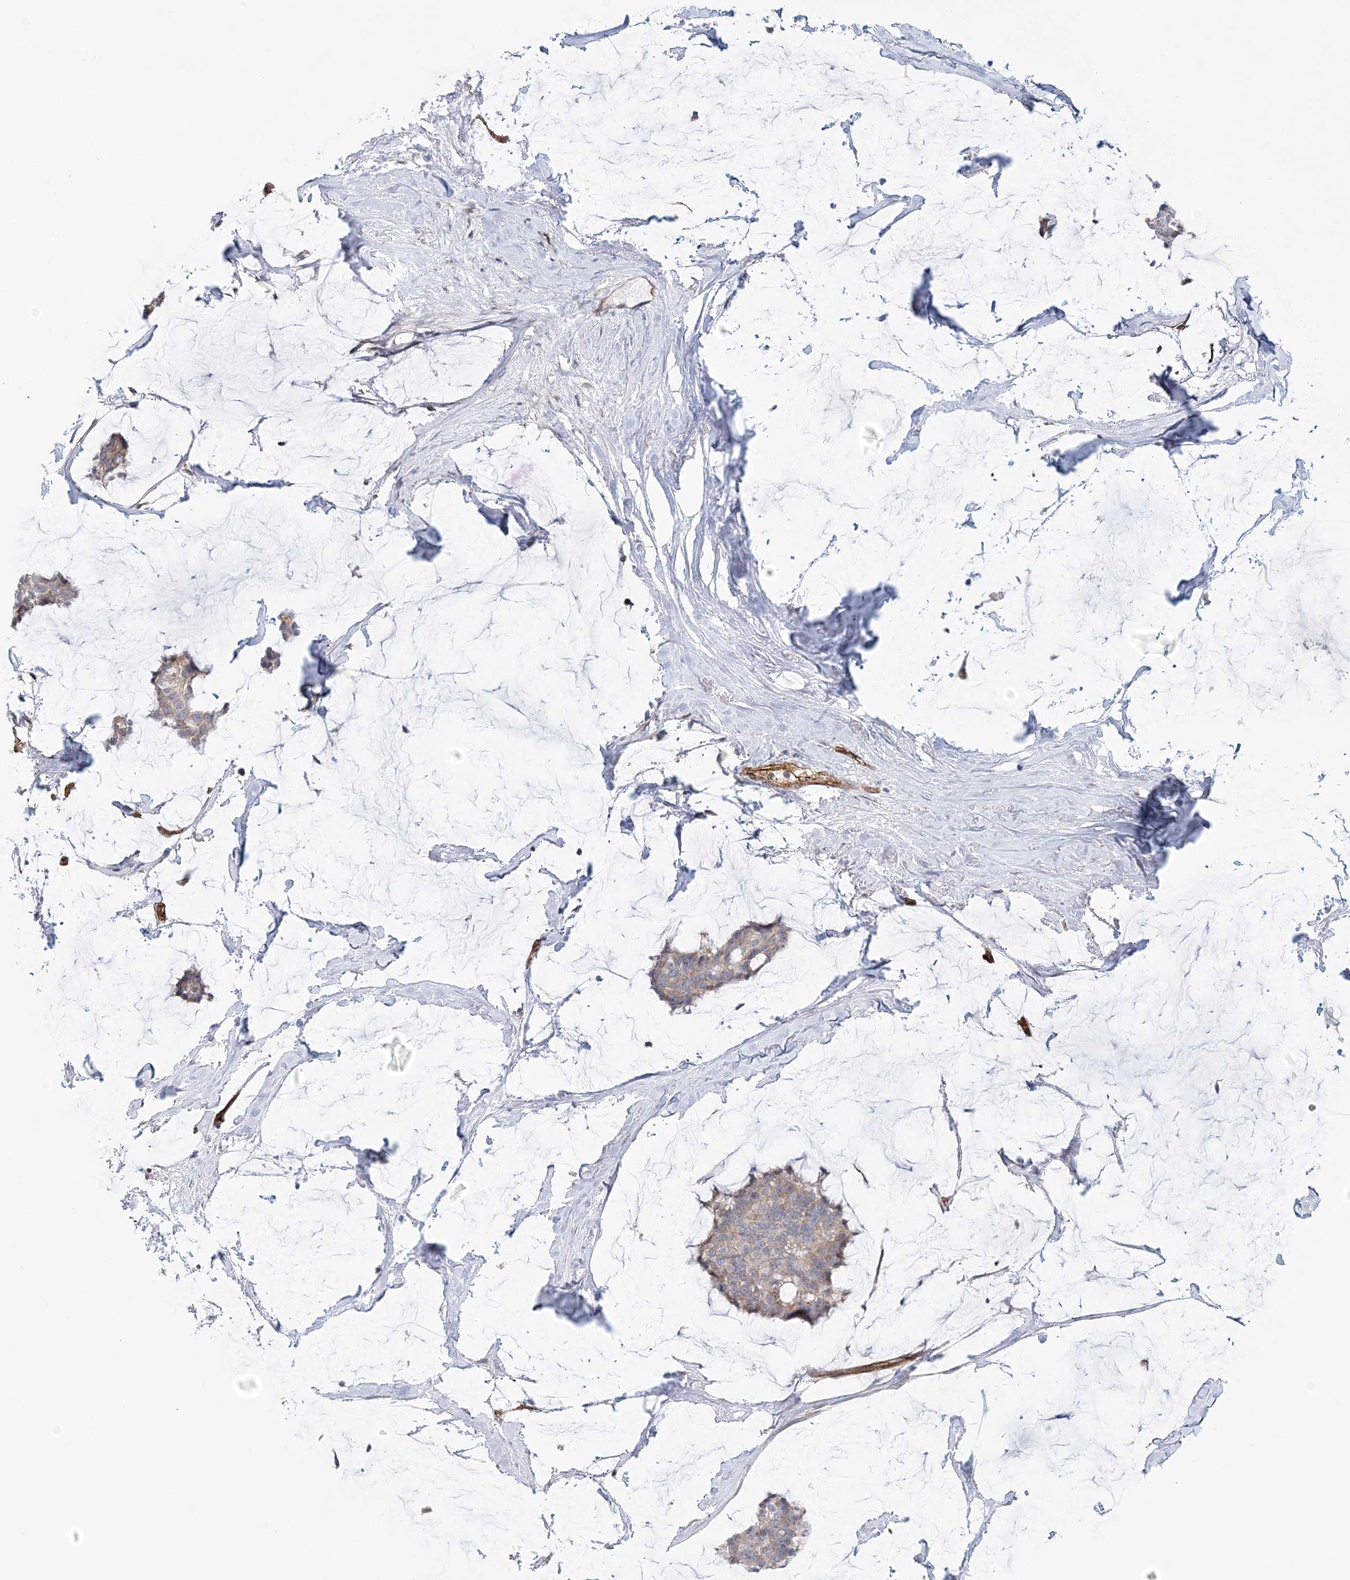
{"staining": {"intensity": "weak", "quantity": "<25%", "location": "cytoplasmic/membranous"}, "tissue": "breast cancer", "cell_type": "Tumor cells", "image_type": "cancer", "snomed": [{"axis": "morphology", "description": "Duct carcinoma"}, {"axis": "topography", "description": "Breast"}], "caption": "This is an immunohistochemistry (IHC) image of human breast invasive ductal carcinoma. There is no positivity in tumor cells.", "gene": "AFAP1L2", "patient": {"sex": "female", "age": 93}}